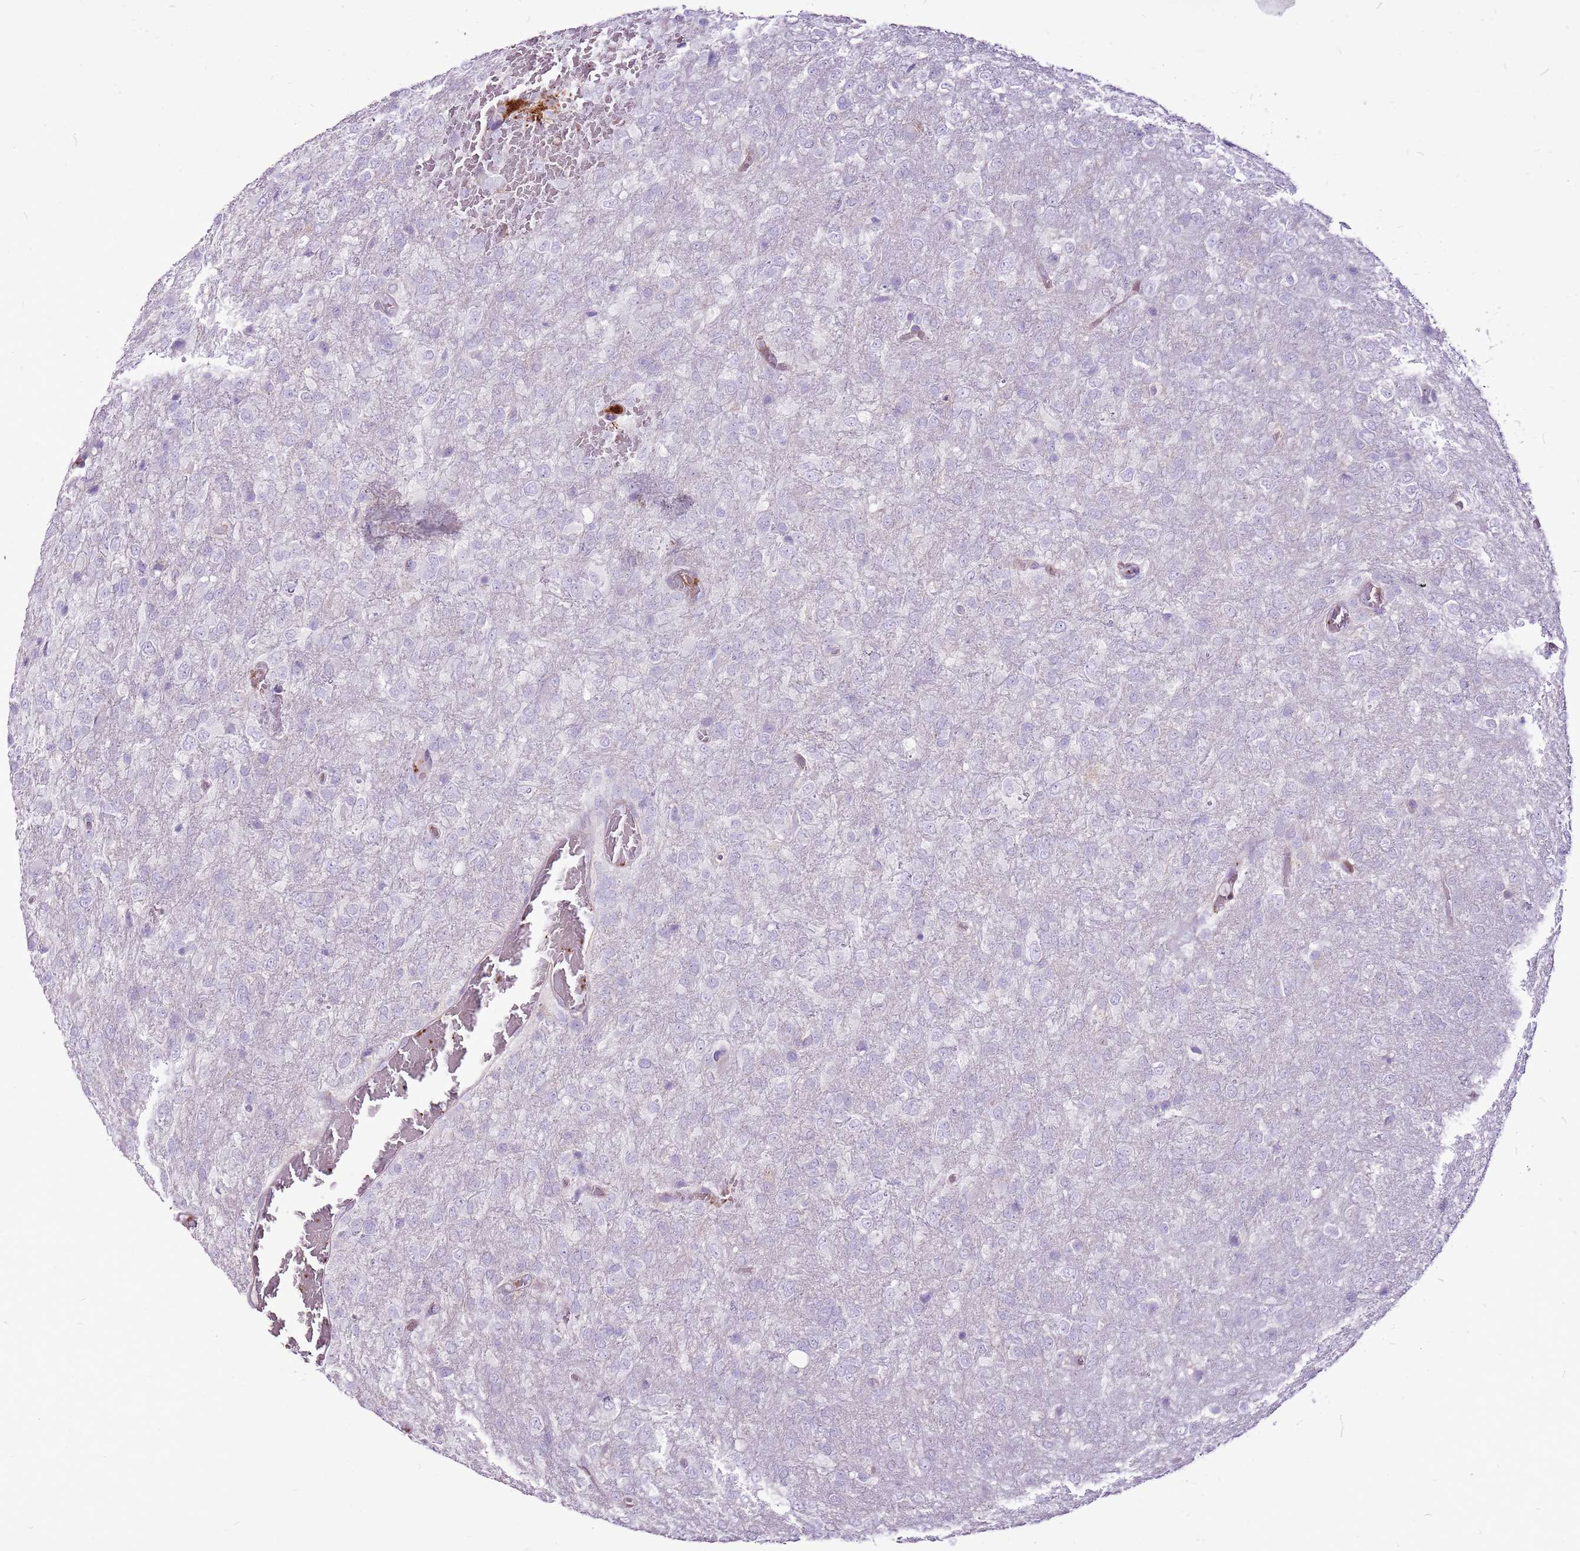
{"staining": {"intensity": "negative", "quantity": "none", "location": "none"}, "tissue": "glioma", "cell_type": "Tumor cells", "image_type": "cancer", "snomed": [{"axis": "morphology", "description": "Glioma, malignant, High grade"}, {"axis": "topography", "description": "Brain"}], "caption": "High magnification brightfield microscopy of malignant high-grade glioma stained with DAB (brown) and counterstained with hematoxylin (blue): tumor cells show no significant positivity.", "gene": "CHAC2", "patient": {"sex": "female", "age": 74}}